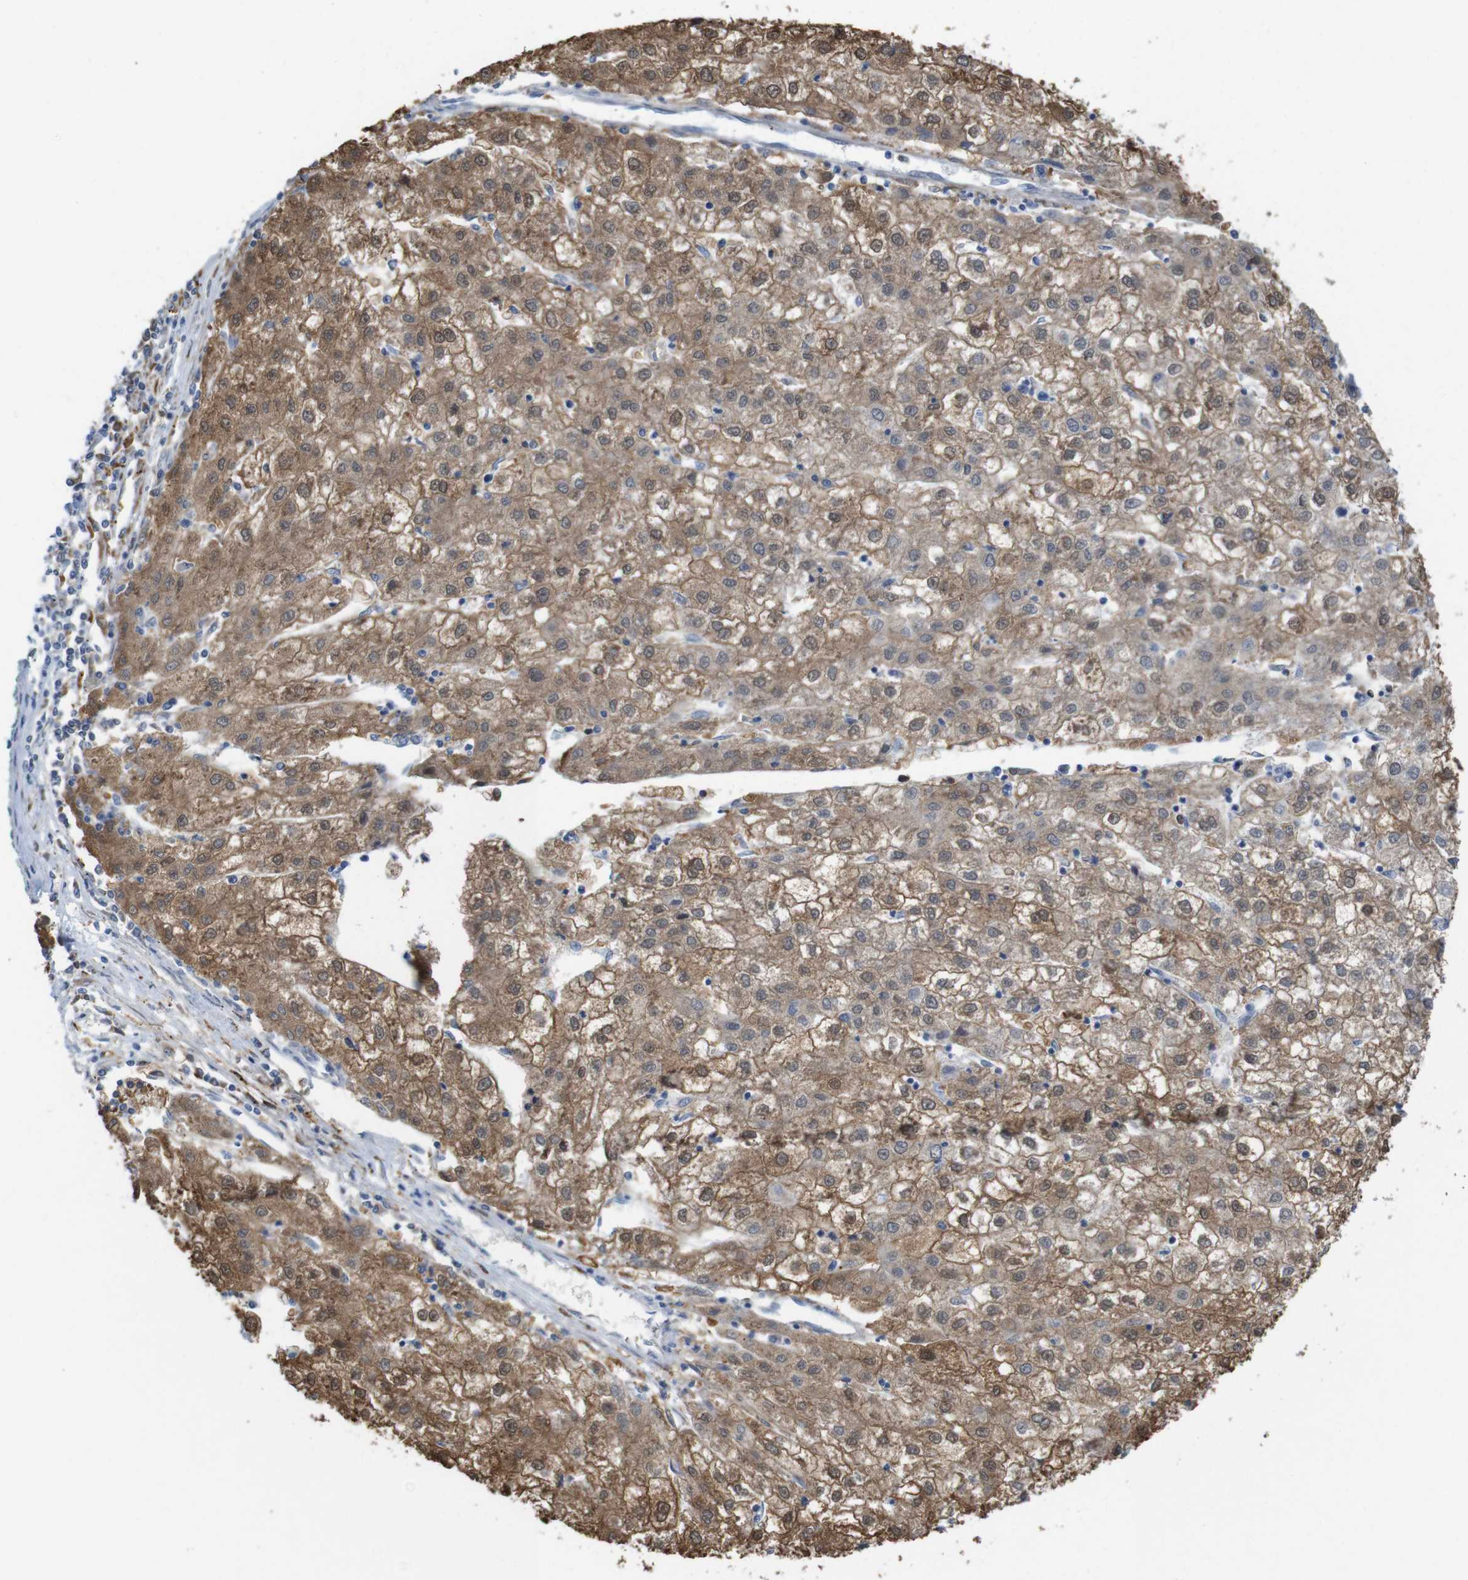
{"staining": {"intensity": "moderate", "quantity": ">75%", "location": "cytoplasmic/membranous,nuclear"}, "tissue": "liver cancer", "cell_type": "Tumor cells", "image_type": "cancer", "snomed": [{"axis": "morphology", "description": "Carcinoma, Hepatocellular, NOS"}, {"axis": "topography", "description": "Liver"}], "caption": "Liver cancer (hepatocellular carcinoma) stained for a protein shows moderate cytoplasmic/membranous and nuclear positivity in tumor cells. The protein is shown in brown color, while the nuclei are stained blue.", "gene": "PNMA8A", "patient": {"sex": "male", "age": 72}}